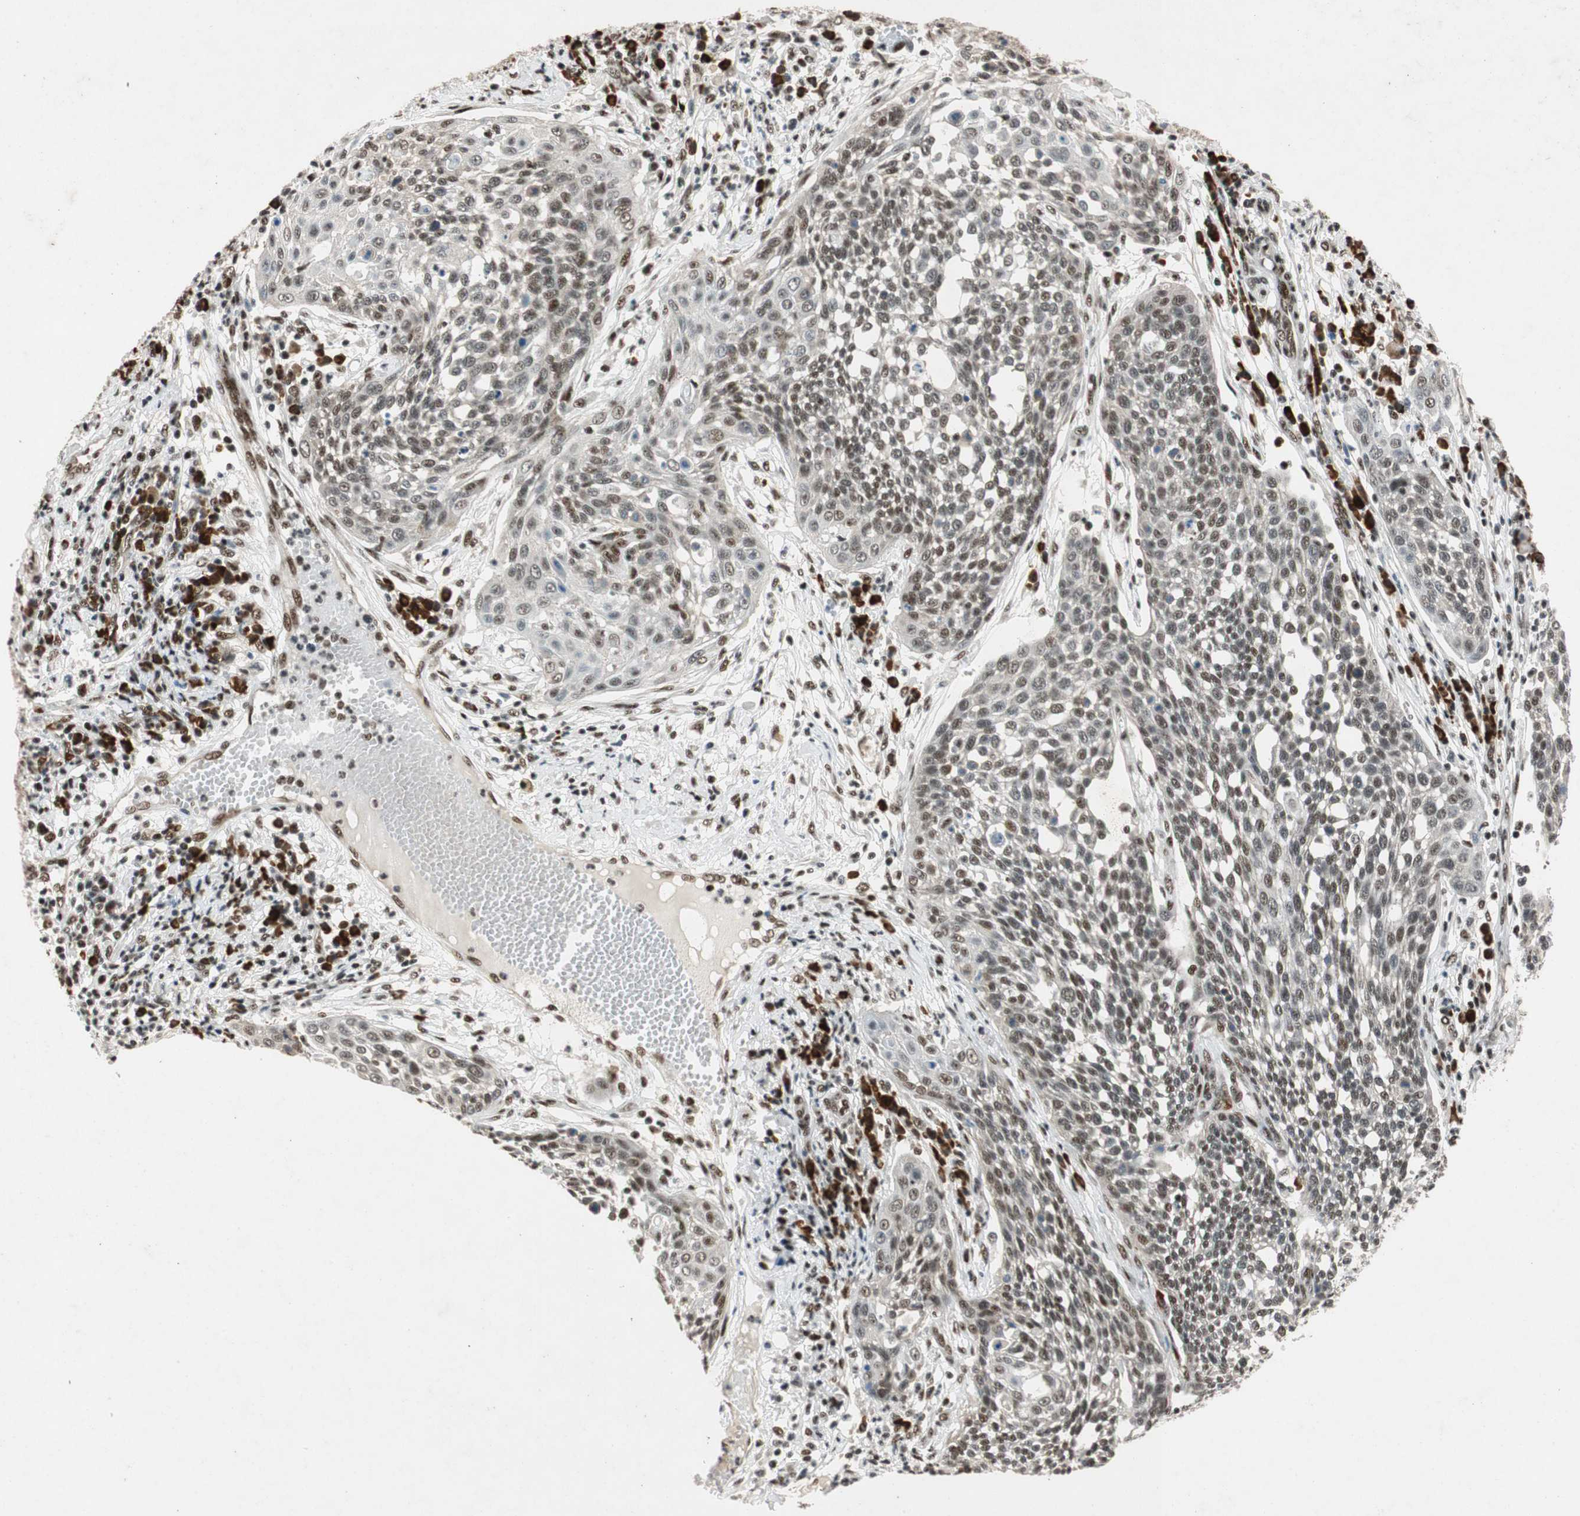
{"staining": {"intensity": "moderate", "quantity": ">75%", "location": "nuclear"}, "tissue": "cervical cancer", "cell_type": "Tumor cells", "image_type": "cancer", "snomed": [{"axis": "morphology", "description": "Squamous cell carcinoma, NOS"}, {"axis": "topography", "description": "Cervix"}], "caption": "Protein staining of cervical squamous cell carcinoma tissue shows moderate nuclear positivity in approximately >75% of tumor cells.", "gene": "NCBP3", "patient": {"sex": "female", "age": 34}}